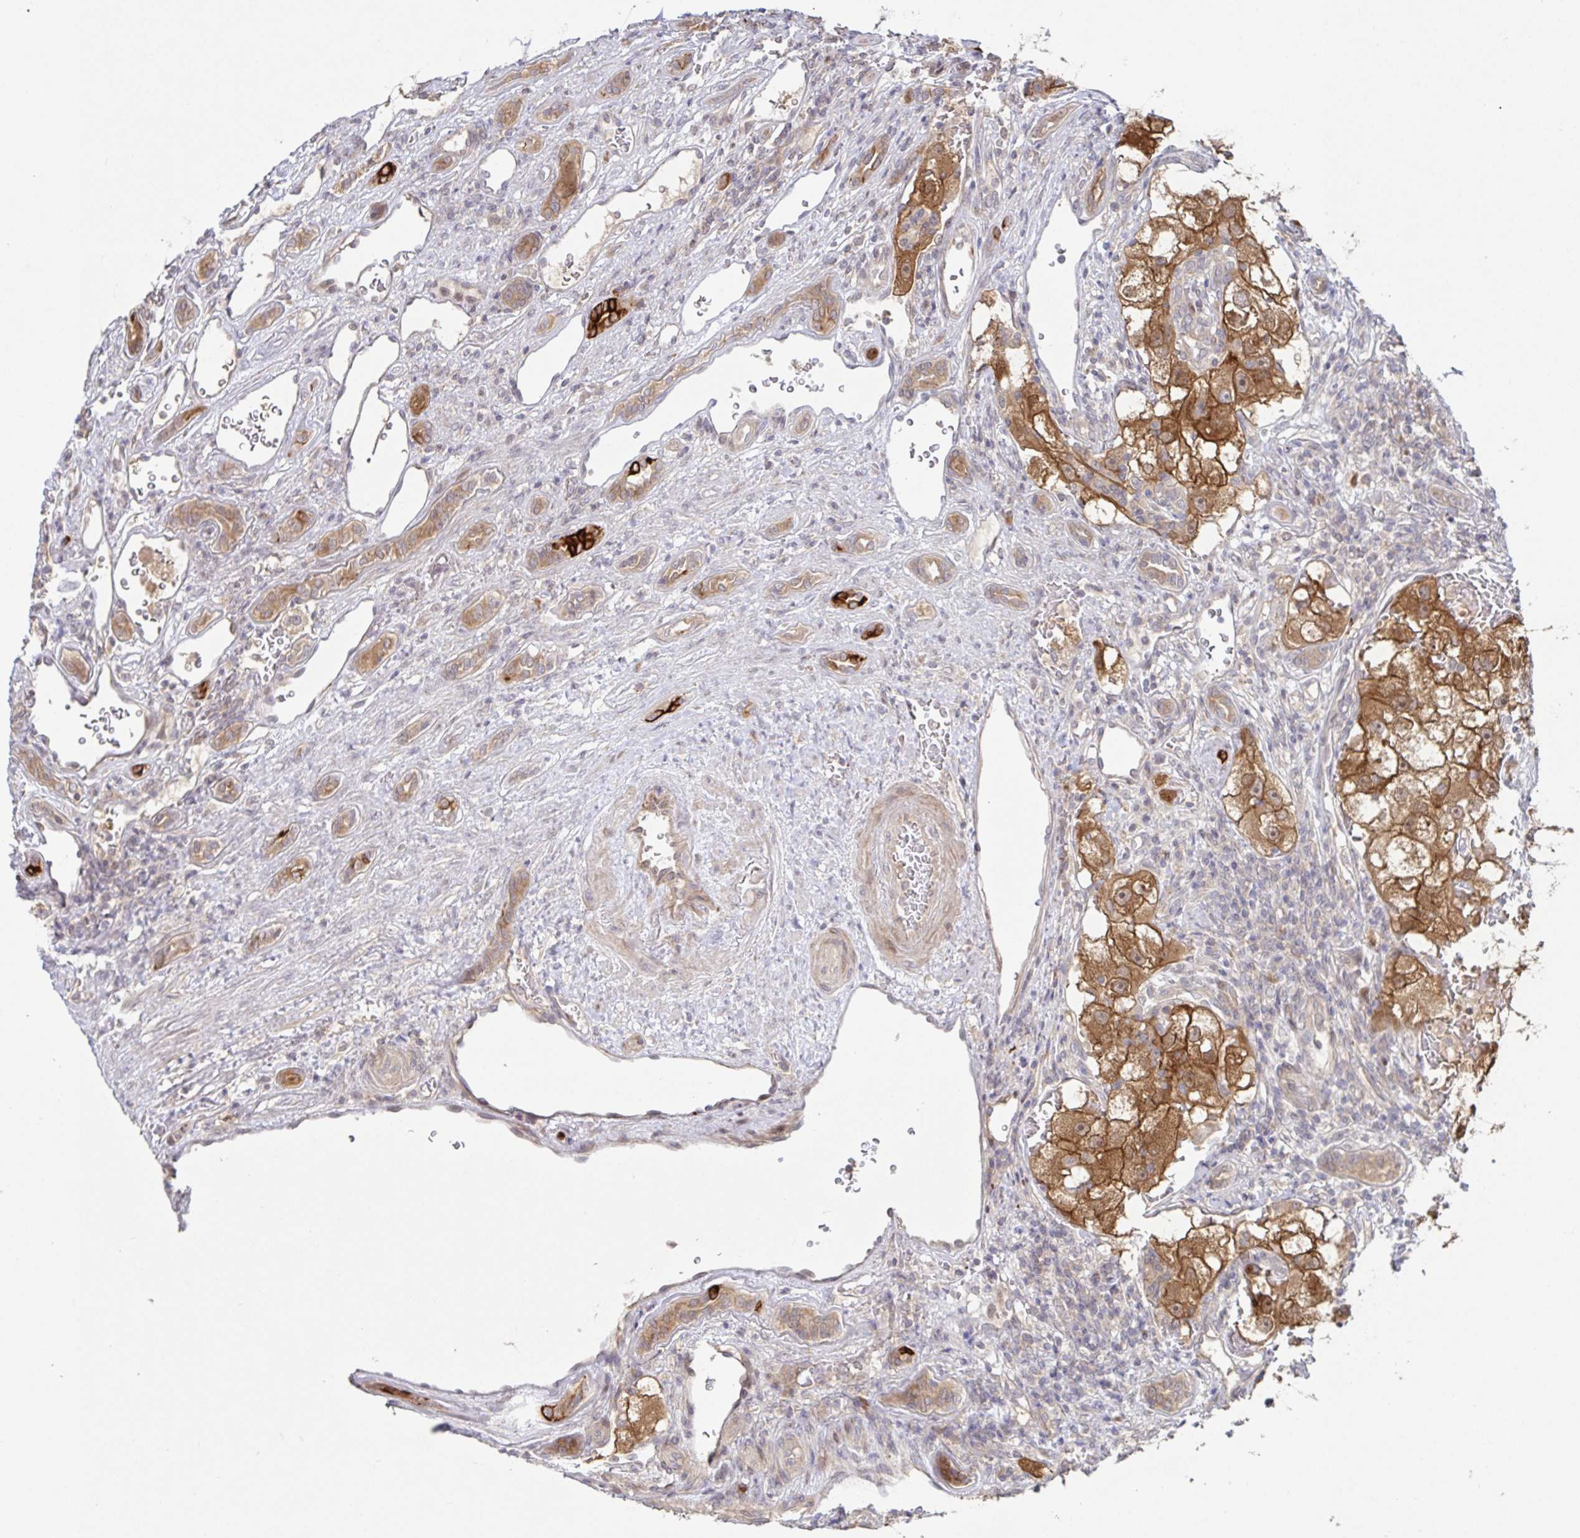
{"staining": {"intensity": "moderate", "quantity": ">75%", "location": "cytoplasmic/membranous"}, "tissue": "renal cancer", "cell_type": "Tumor cells", "image_type": "cancer", "snomed": [{"axis": "morphology", "description": "Adenocarcinoma, NOS"}, {"axis": "topography", "description": "Kidney"}], "caption": "This is a micrograph of immunohistochemistry (IHC) staining of renal cancer (adenocarcinoma), which shows moderate staining in the cytoplasmic/membranous of tumor cells.", "gene": "AACS", "patient": {"sex": "male", "age": 63}}